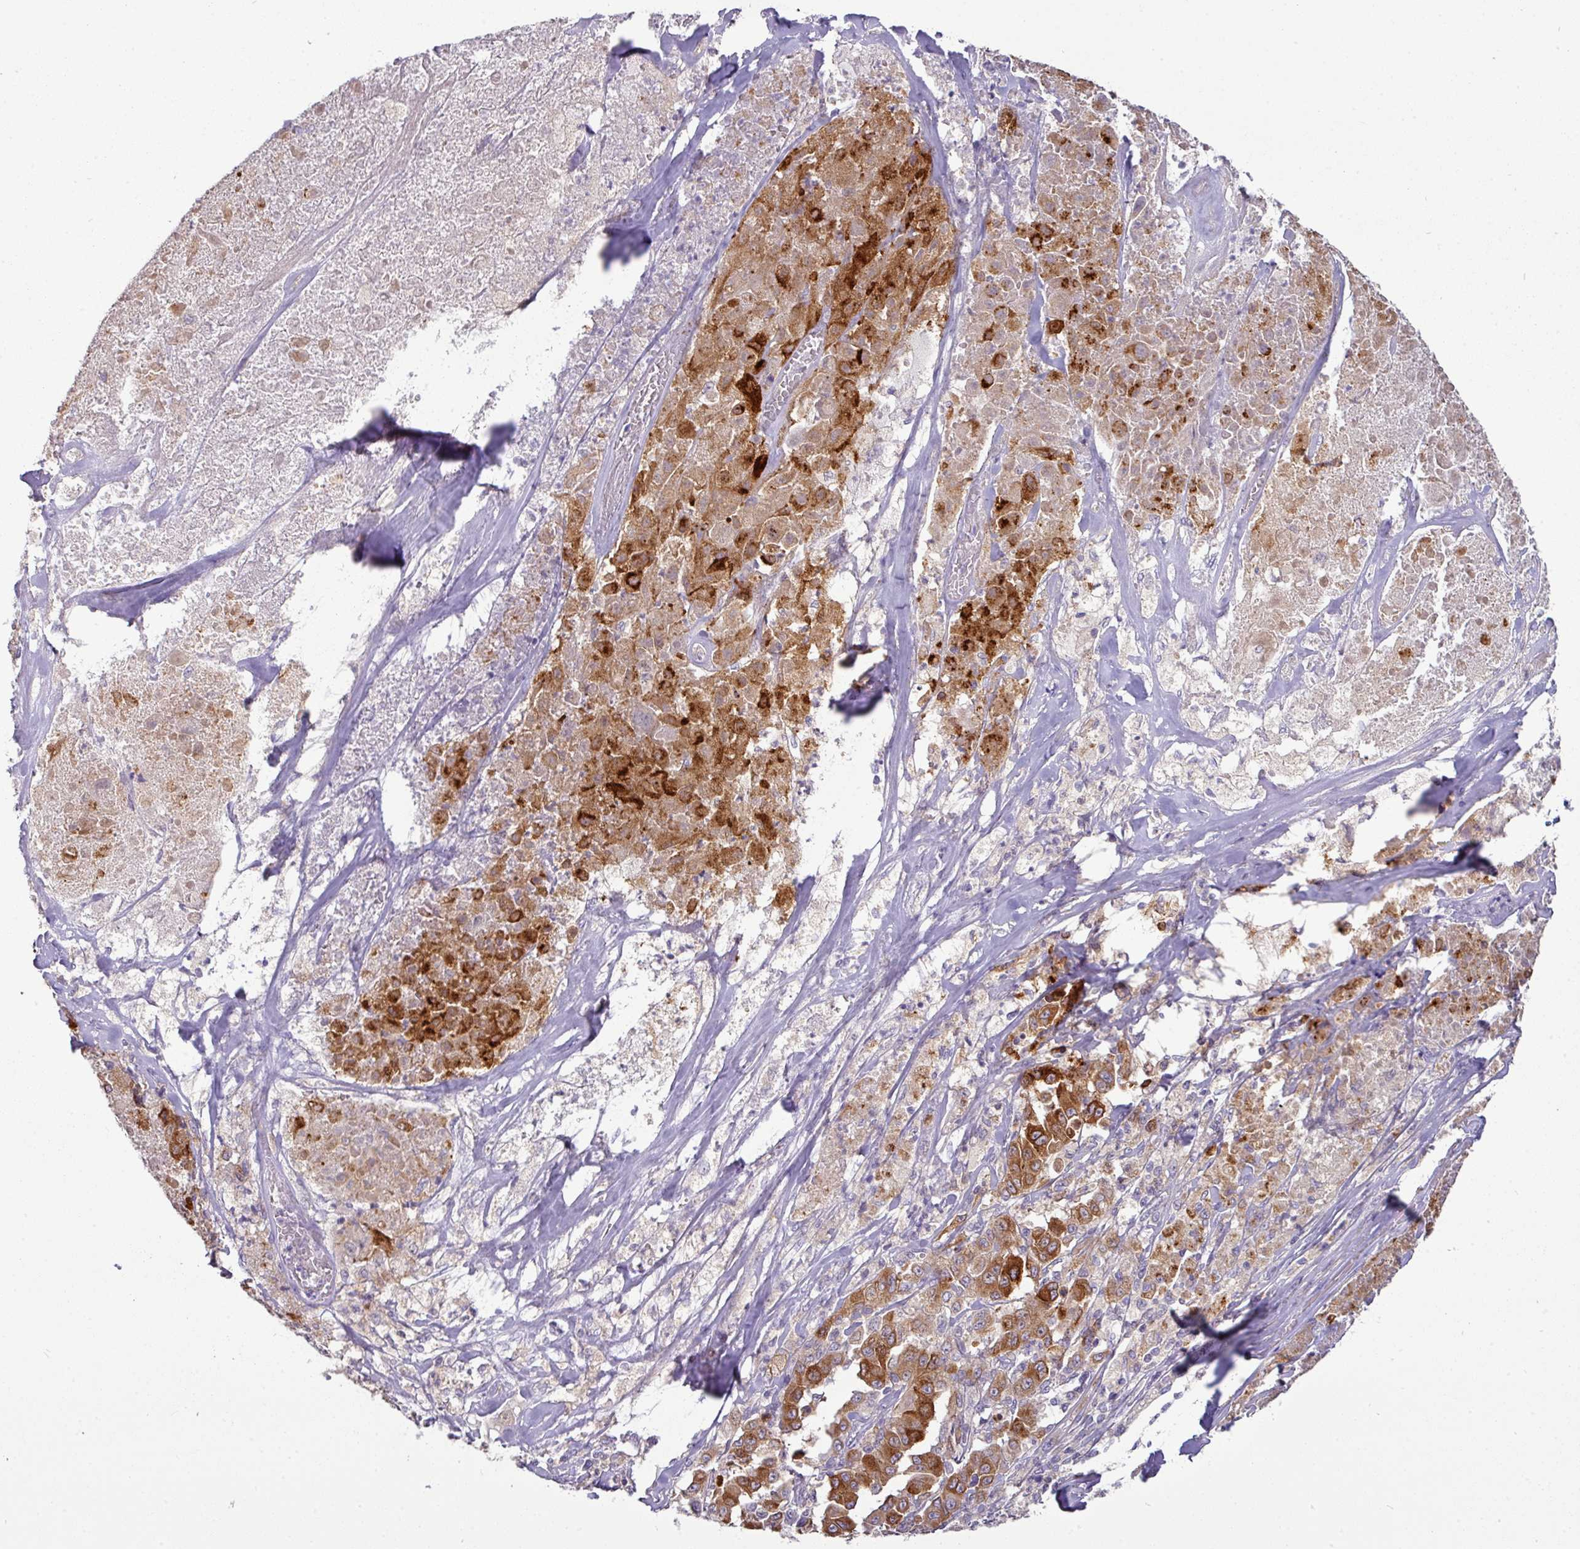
{"staining": {"intensity": "strong", "quantity": ">75%", "location": "cytoplasmic/membranous"}, "tissue": "melanoma", "cell_type": "Tumor cells", "image_type": "cancer", "snomed": [{"axis": "morphology", "description": "Malignant melanoma, Metastatic site"}, {"axis": "topography", "description": "Lymph node"}], "caption": "Immunohistochemical staining of human malignant melanoma (metastatic site) reveals high levels of strong cytoplasmic/membranous positivity in approximately >75% of tumor cells.", "gene": "TRAPPC1", "patient": {"sex": "male", "age": 62}}